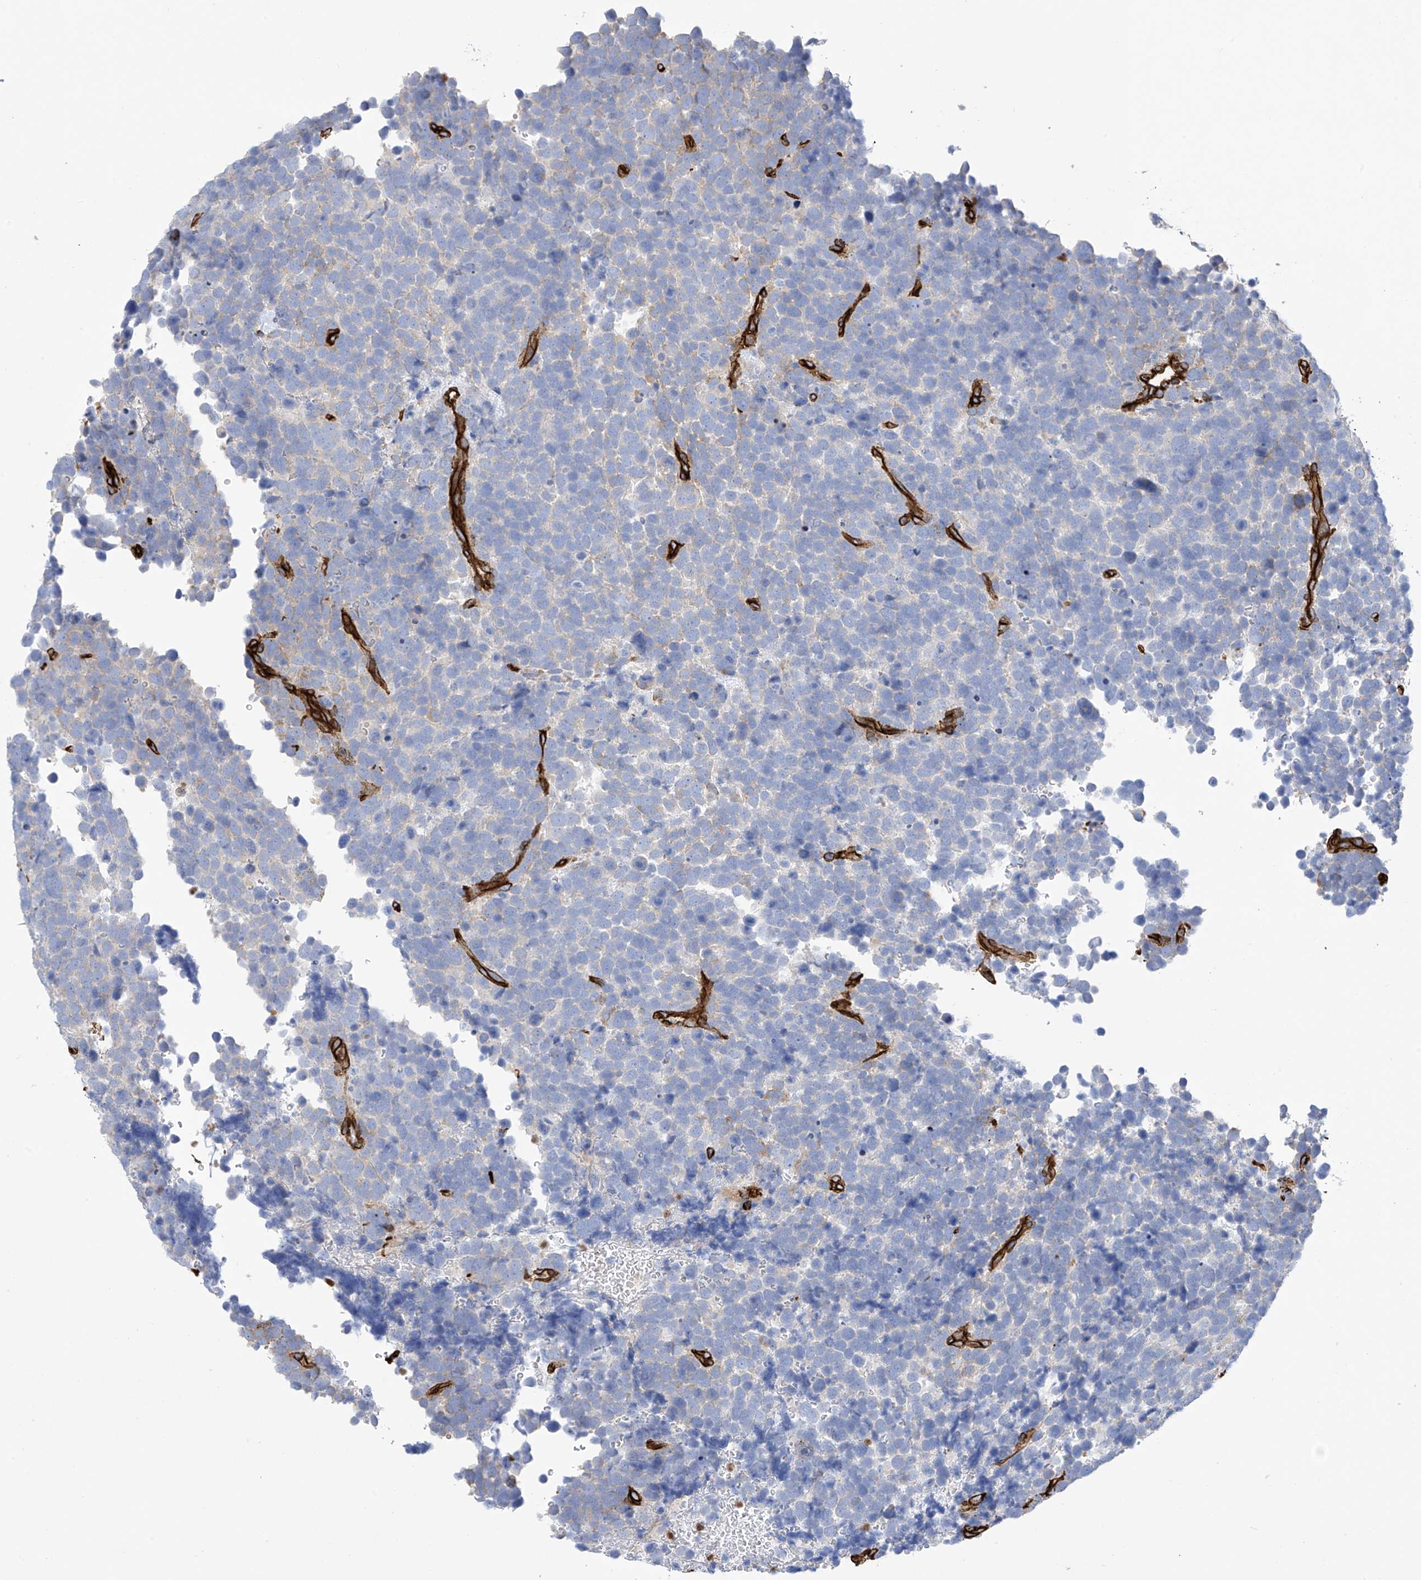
{"staining": {"intensity": "negative", "quantity": "none", "location": "none"}, "tissue": "urothelial cancer", "cell_type": "Tumor cells", "image_type": "cancer", "snomed": [{"axis": "morphology", "description": "Urothelial carcinoma, High grade"}, {"axis": "topography", "description": "Urinary bladder"}], "caption": "DAB immunohistochemical staining of human urothelial cancer demonstrates no significant positivity in tumor cells. Nuclei are stained in blue.", "gene": "UBTD1", "patient": {"sex": "female", "age": 82}}